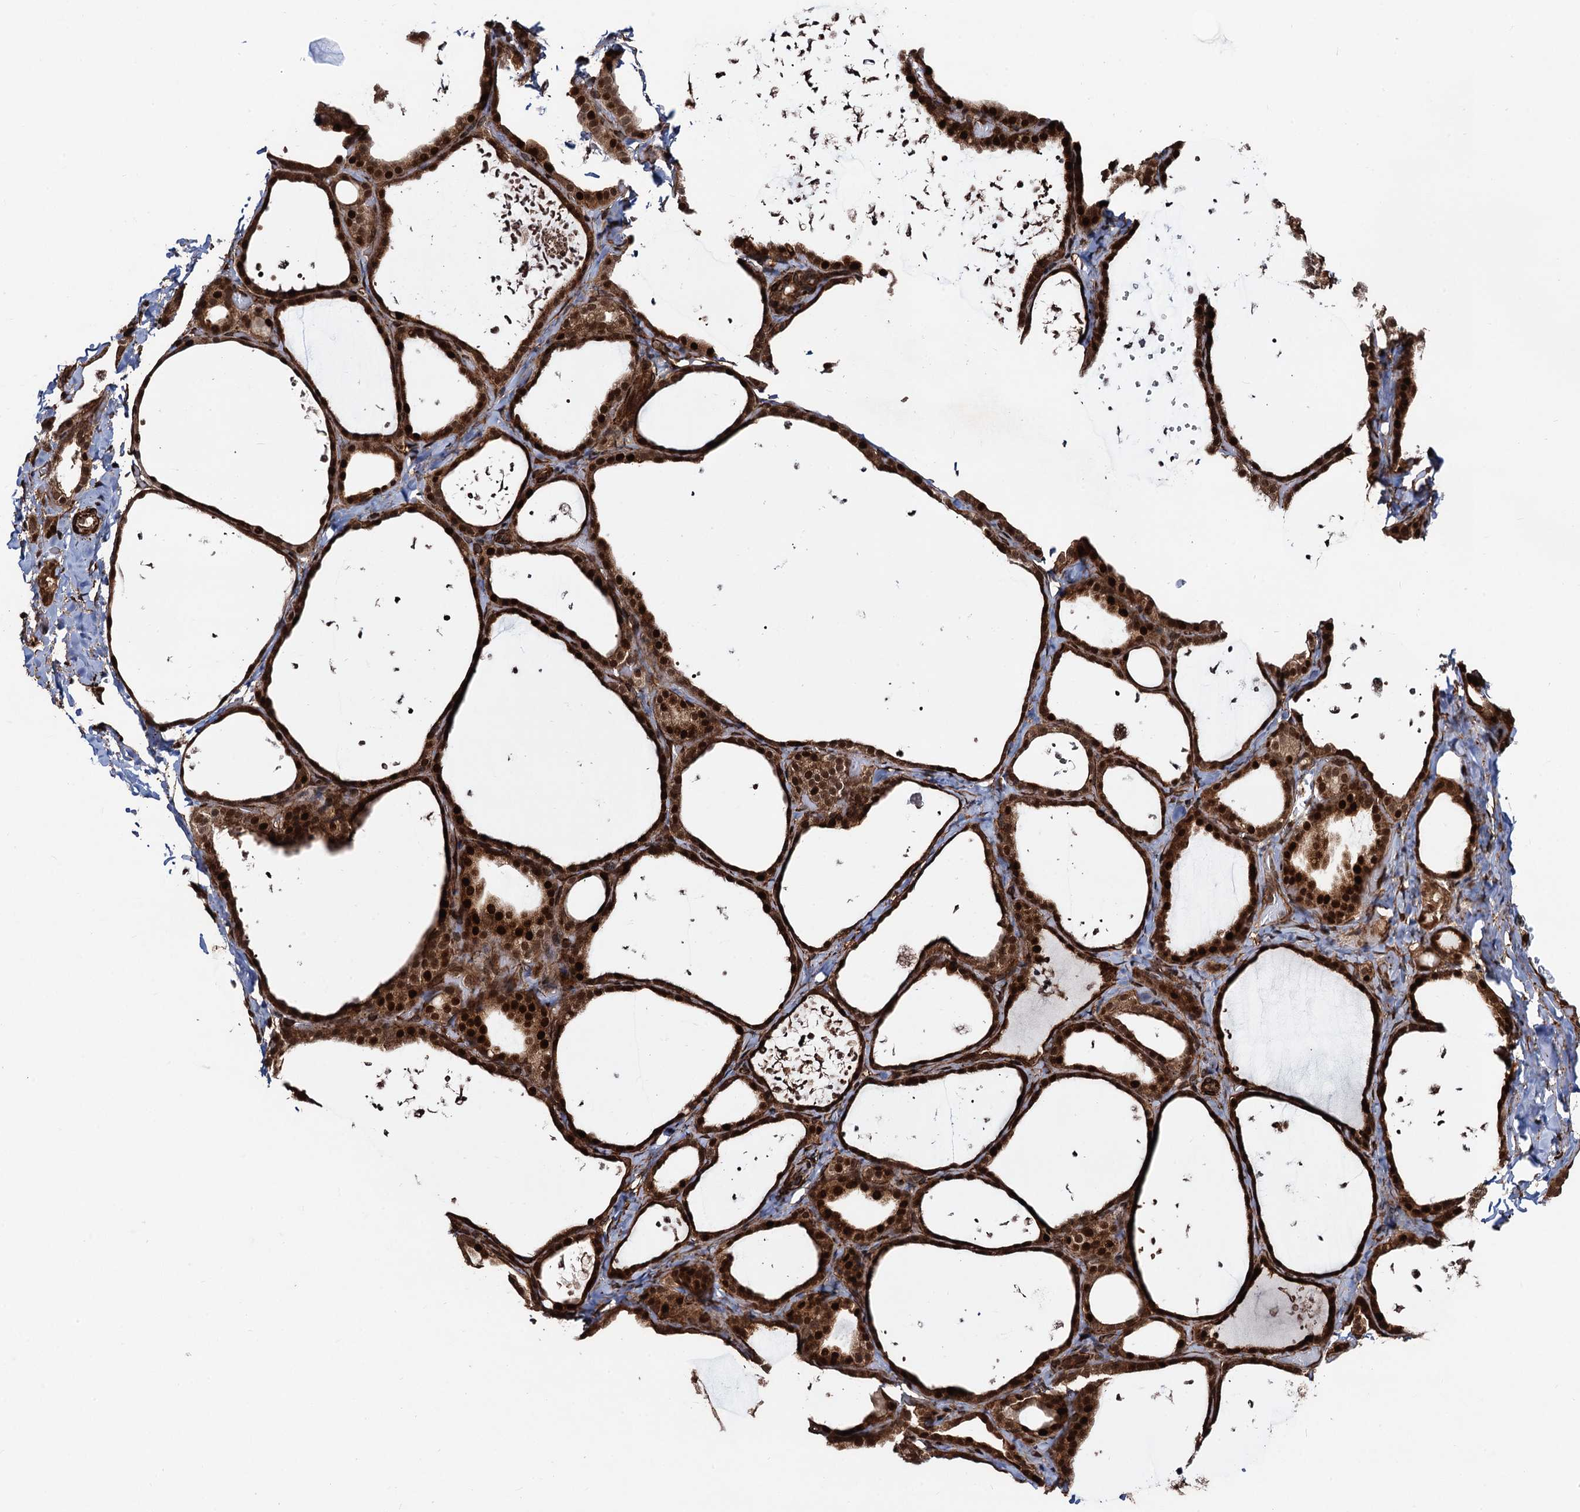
{"staining": {"intensity": "strong", "quantity": ">75%", "location": "cytoplasmic/membranous,nuclear"}, "tissue": "thyroid gland", "cell_type": "Glandular cells", "image_type": "normal", "snomed": [{"axis": "morphology", "description": "Normal tissue, NOS"}, {"axis": "topography", "description": "Thyroid gland"}], "caption": "A histopathology image of human thyroid gland stained for a protein reveals strong cytoplasmic/membranous,nuclear brown staining in glandular cells.", "gene": "SNRNP25", "patient": {"sex": "female", "age": 44}}